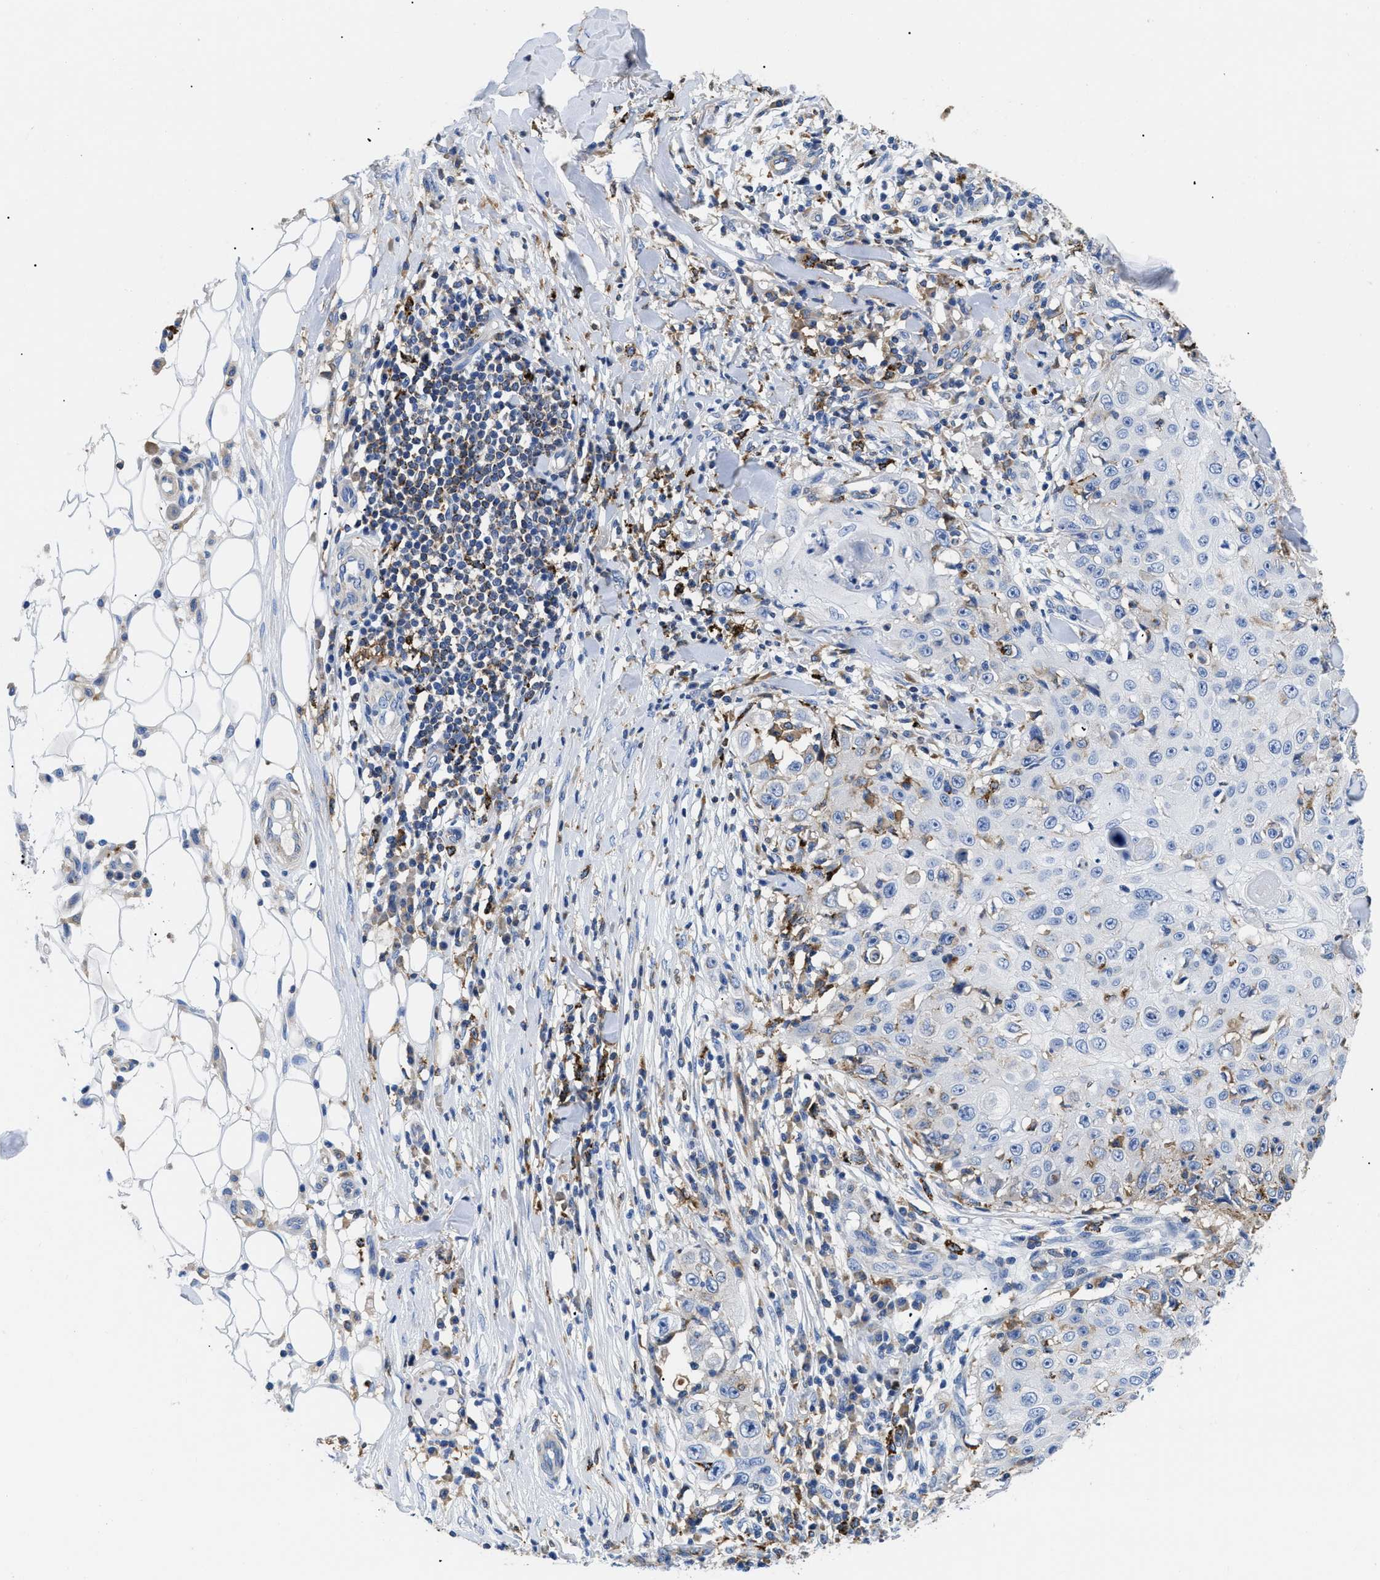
{"staining": {"intensity": "negative", "quantity": "none", "location": "none"}, "tissue": "skin cancer", "cell_type": "Tumor cells", "image_type": "cancer", "snomed": [{"axis": "morphology", "description": "Squamous cell carcinoma, NOS"}, {"axis": "topography", "description": "Skin"}], "caption": "DAB immunohistochemical staining of skin cancer (squamous cell carcinoma) demonstrates no significant positivity in tumor cells.", "gene": "HLA-DPA1", "patient": {"sex": "male", "age": 86}}